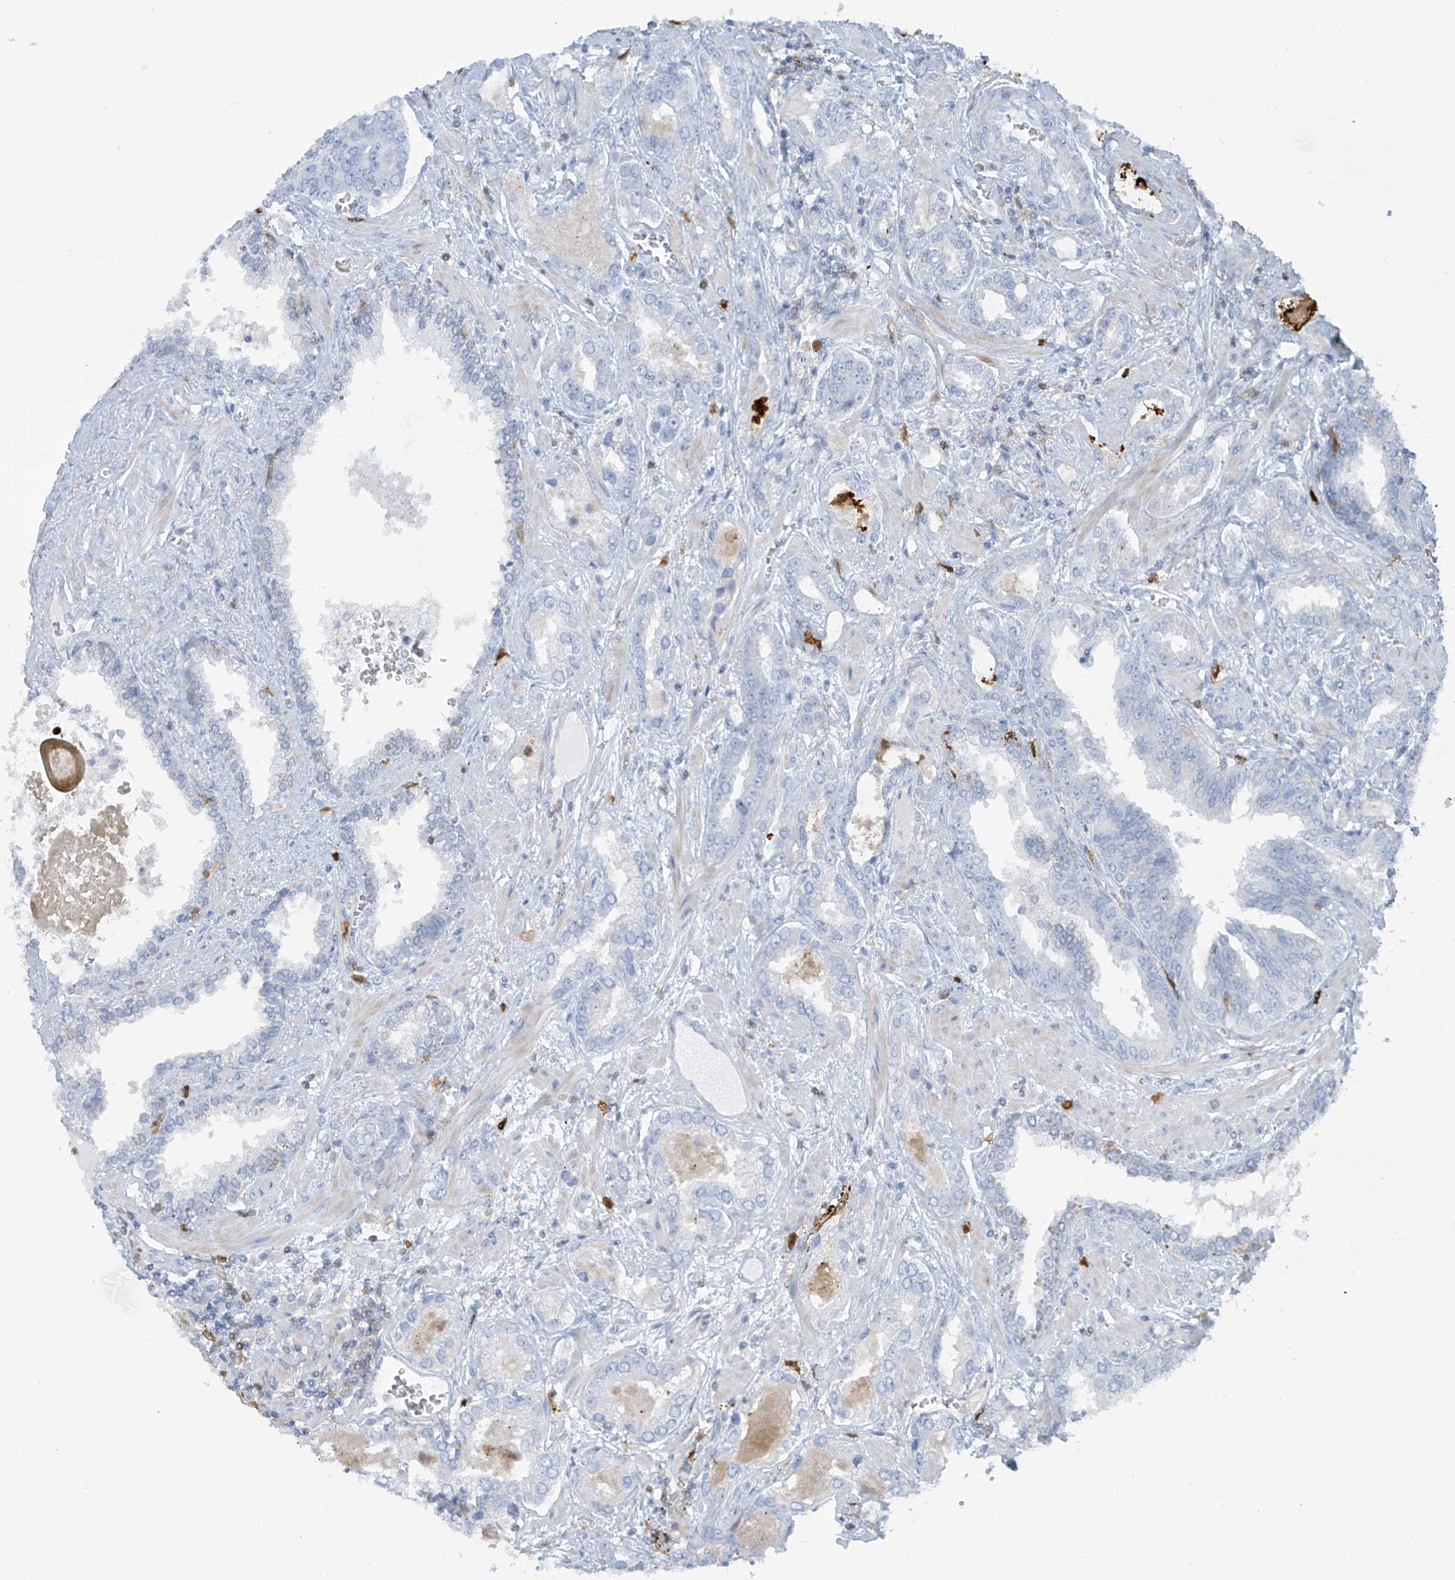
{"staining": {"intensity": "negative", "quantity": "none", "location": "none"}, "tissue": "prostate cancer", "cell_type": "Tumor cells", "image_type": "cancer", "snomed": [{"axis": "morphology", "description": "Adenocarcinoma, High grade"}, {"axis": "topography", "description": "Prostate and seminal vesicle, NOS"}], "caption": "The image demonstrates no staining of tumor cells in prostate cancer.", "gene": "TRMT2B", "patient": {"sex": "male", "age": 67}}